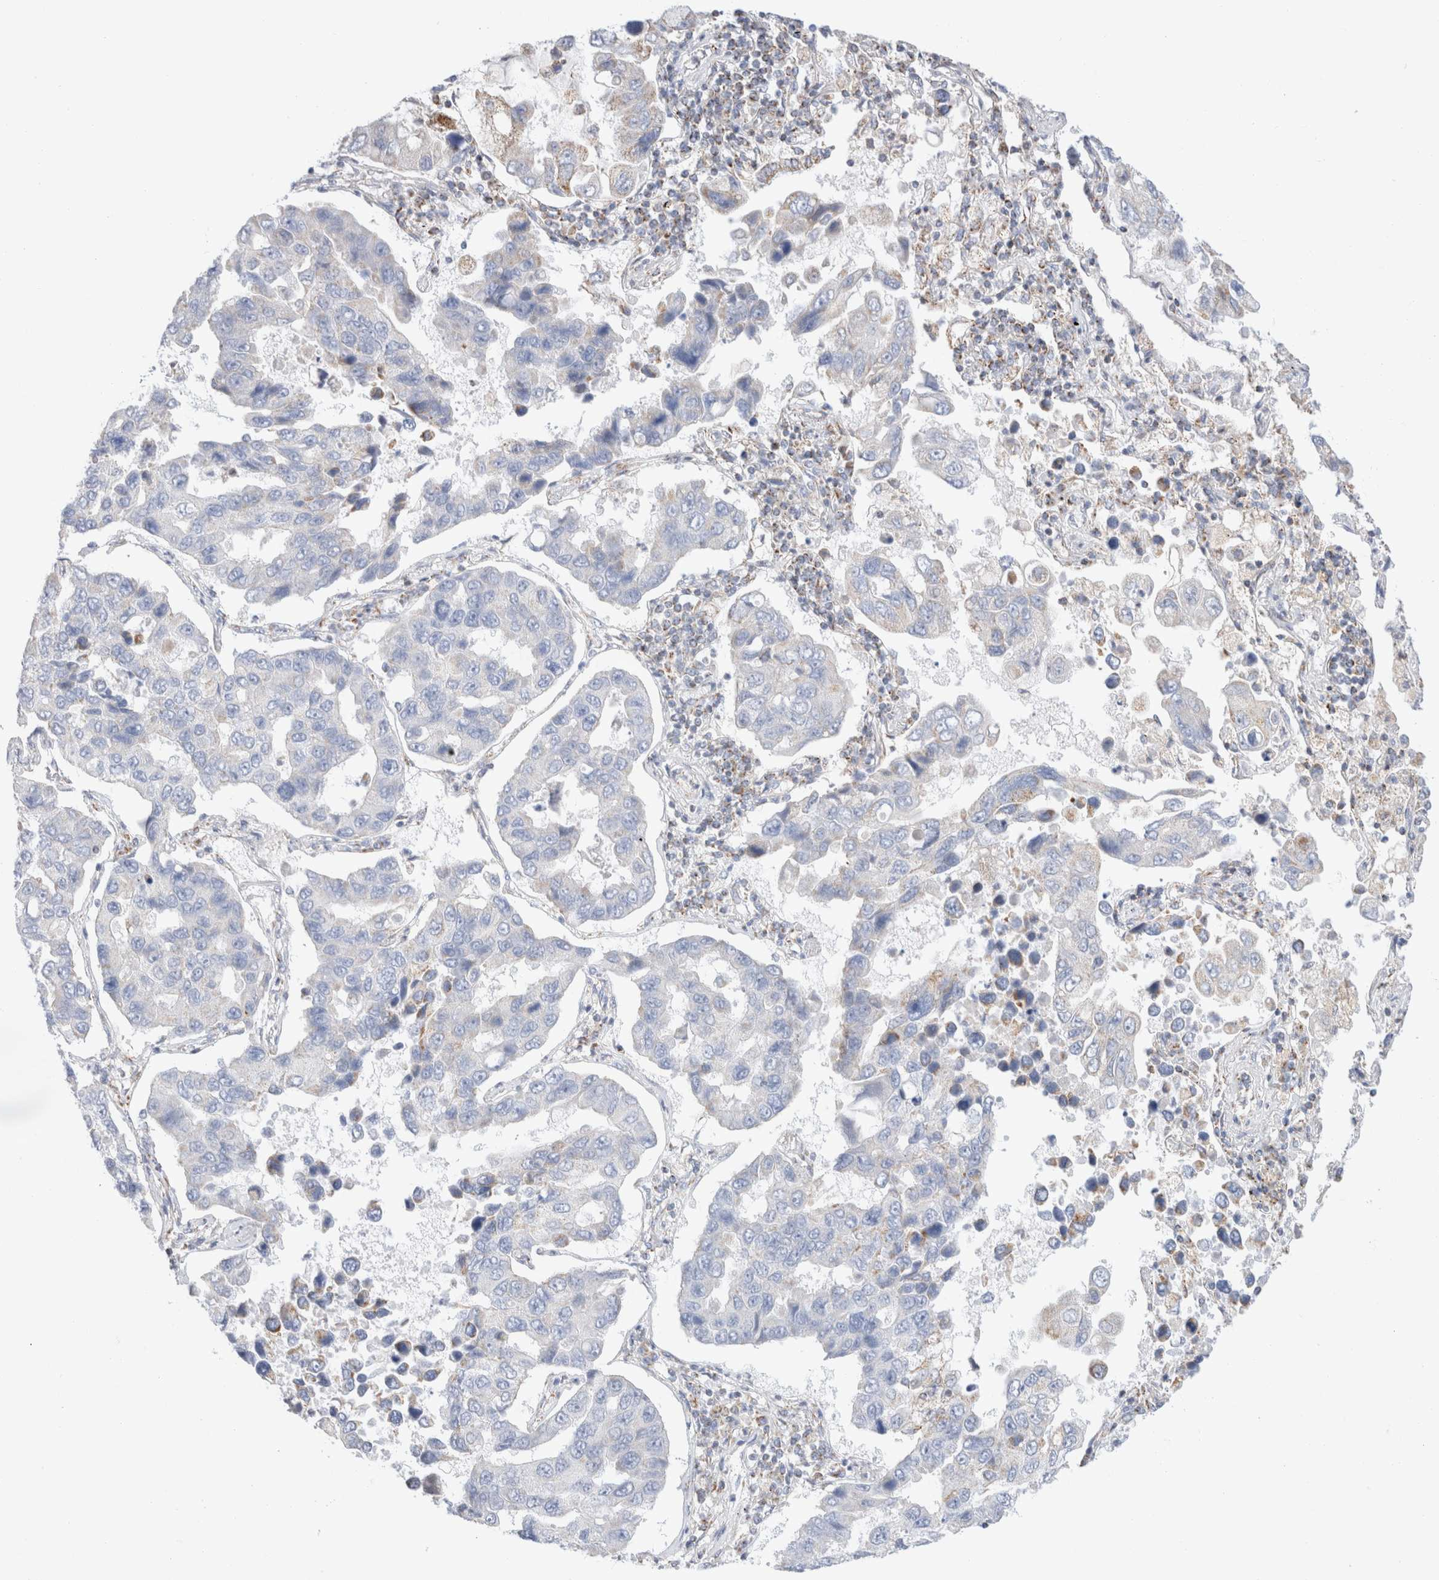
{"staining": {"intensity": "negative", "quantity": "none", "location": "none"}, "tissue": "lung cancer", "cell_type": "Tumor cells", "image_type": "cancer", "snomed": [{"axis": "morphology", "description": "Adenocarcinoma, NOS"}, {"axis": "topography", "description": "Lung"}], "caption": "Tumor cells show no significant protein positivity in adenocarcinoma (lung).", "gene": "ATP6V1C1", "patient": {"sex": "male", "age": 64}}